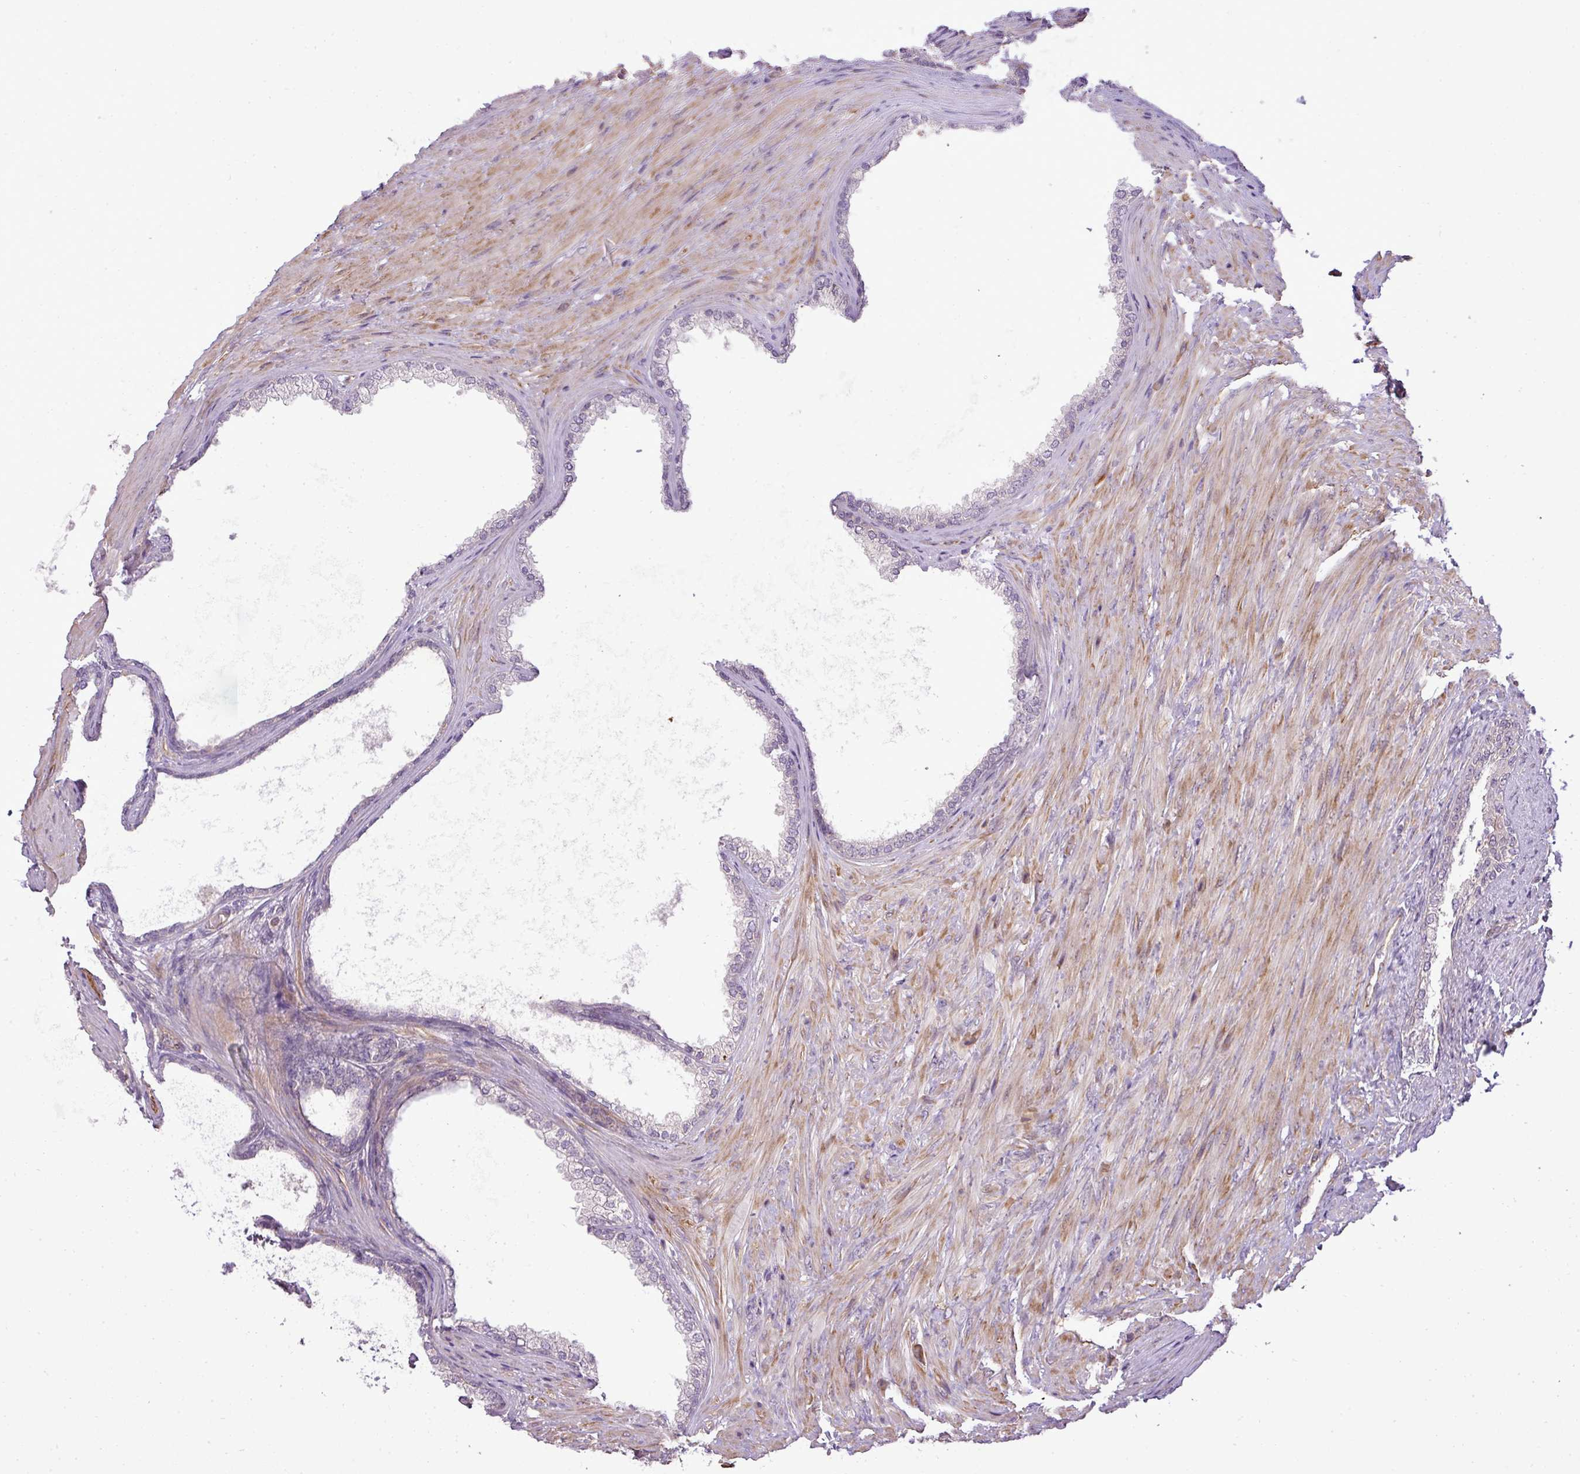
{"staining": {"intensity": "negative", "quantity": "none", "location": "none"}, "tissue": "prostate", "cell_type": "Glandular cells", "image_type": "normal", "snomed": [{"axis": "morphology", "description": "Normal tissue, NOS"}, {"axis": "topography", "description": "Prostate"}], "caption": "The IHC photomicrograph has no significant expression in glandular cells of prostate. Brightfield microscopy of immunohistochemistry (IHC) stained with DAB (brown) and hematoxylin (blue), captured at high magnification.", "gene": "PDRG1", "patient": {"sex": "male", "age": 76}}